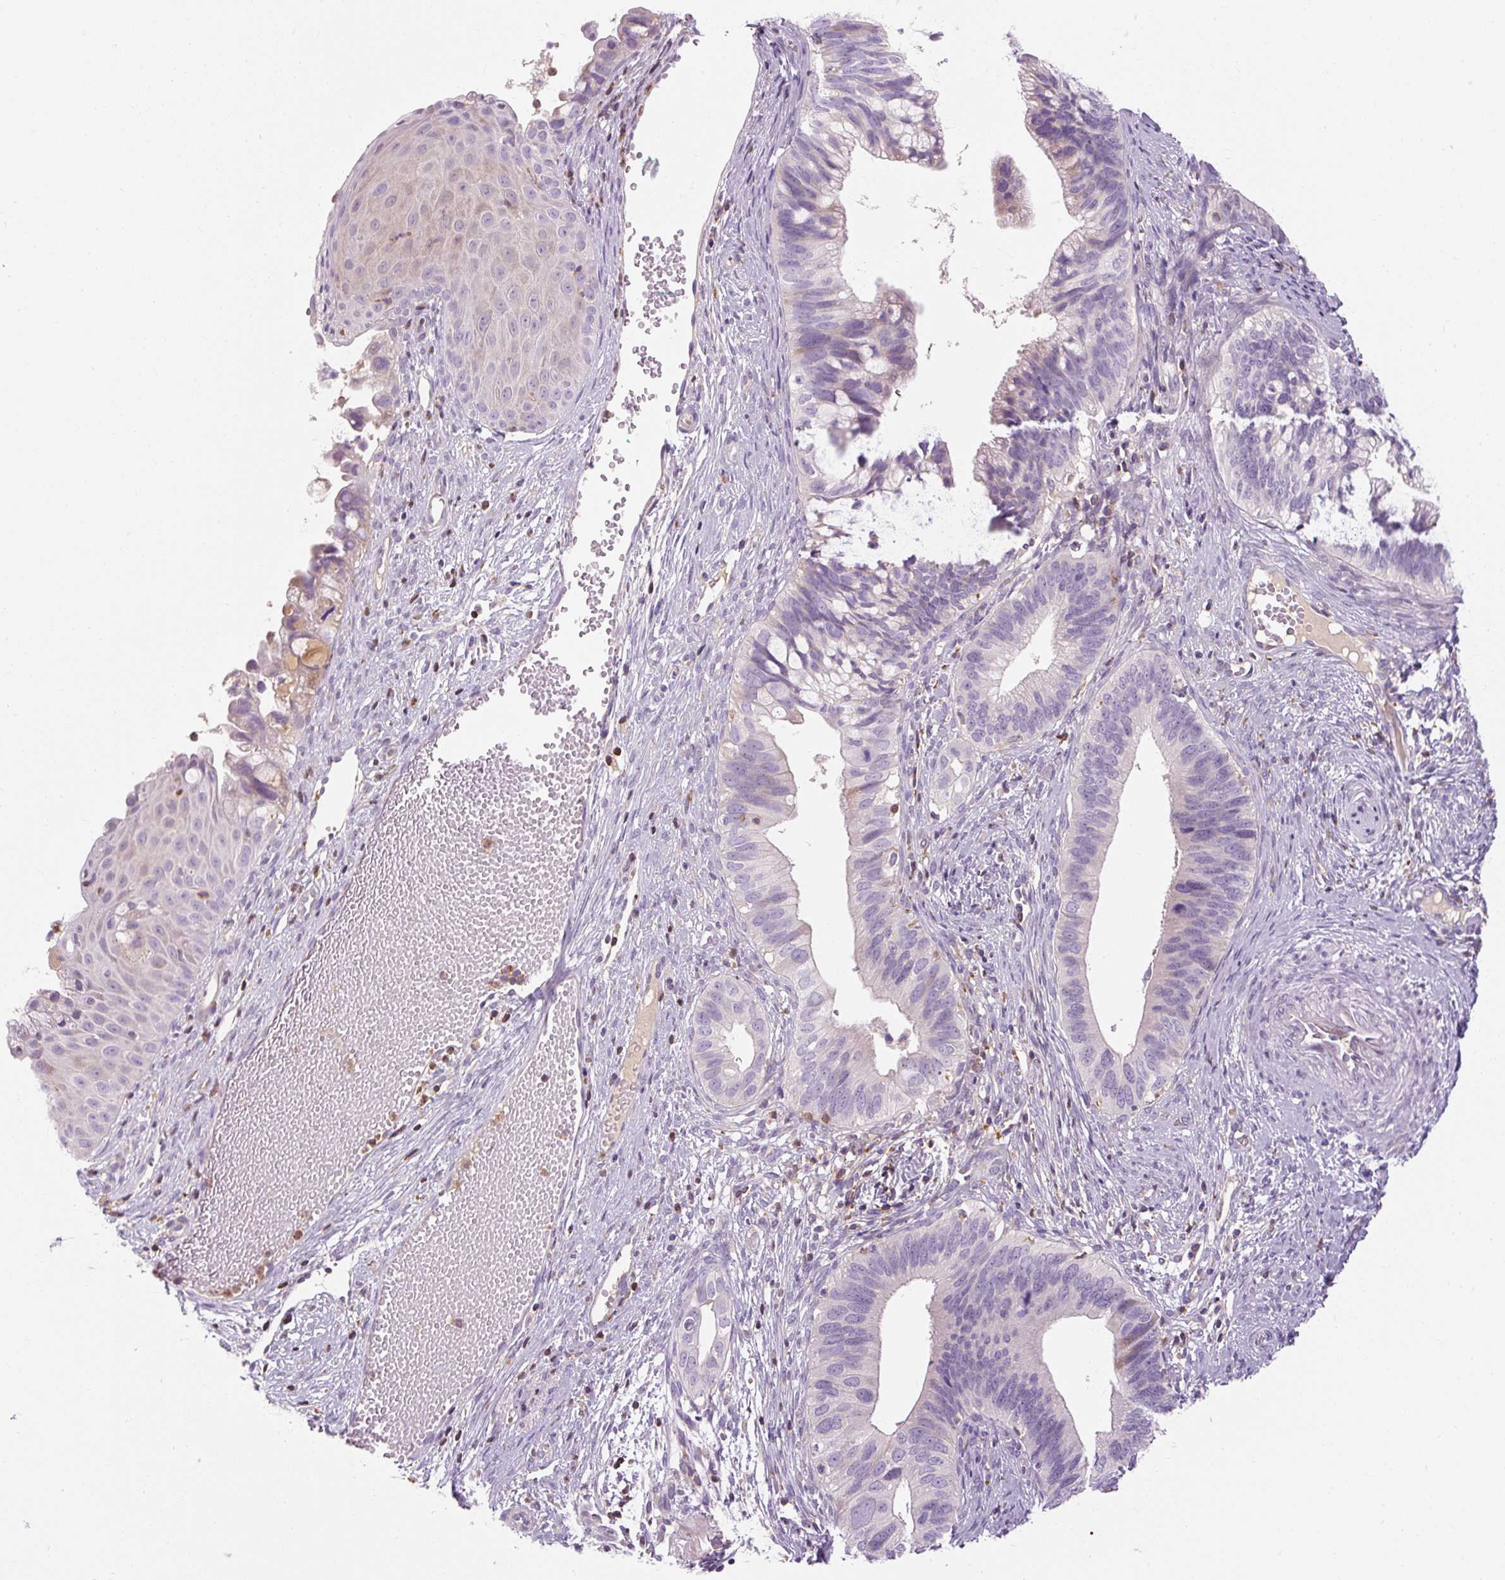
{"staining": {"intensity": "negative", "quantity": "none", "location": "none"}, "tissue": "cervical cancer", "cell_type": "Tumor cells", "image_type": "cancer", "snomed": [{"axis": "morphology", "description": "Adenocarcinoma, NOS"}, {"axis": "topography", "description": "Cervix"}], "caption": "Histopathology image shows no significant protein staining in tumor cells of cervical cancer (adenocarcinoma).", "gene": "TIGD2", "patient": {"sex": "female", "age": 42}}